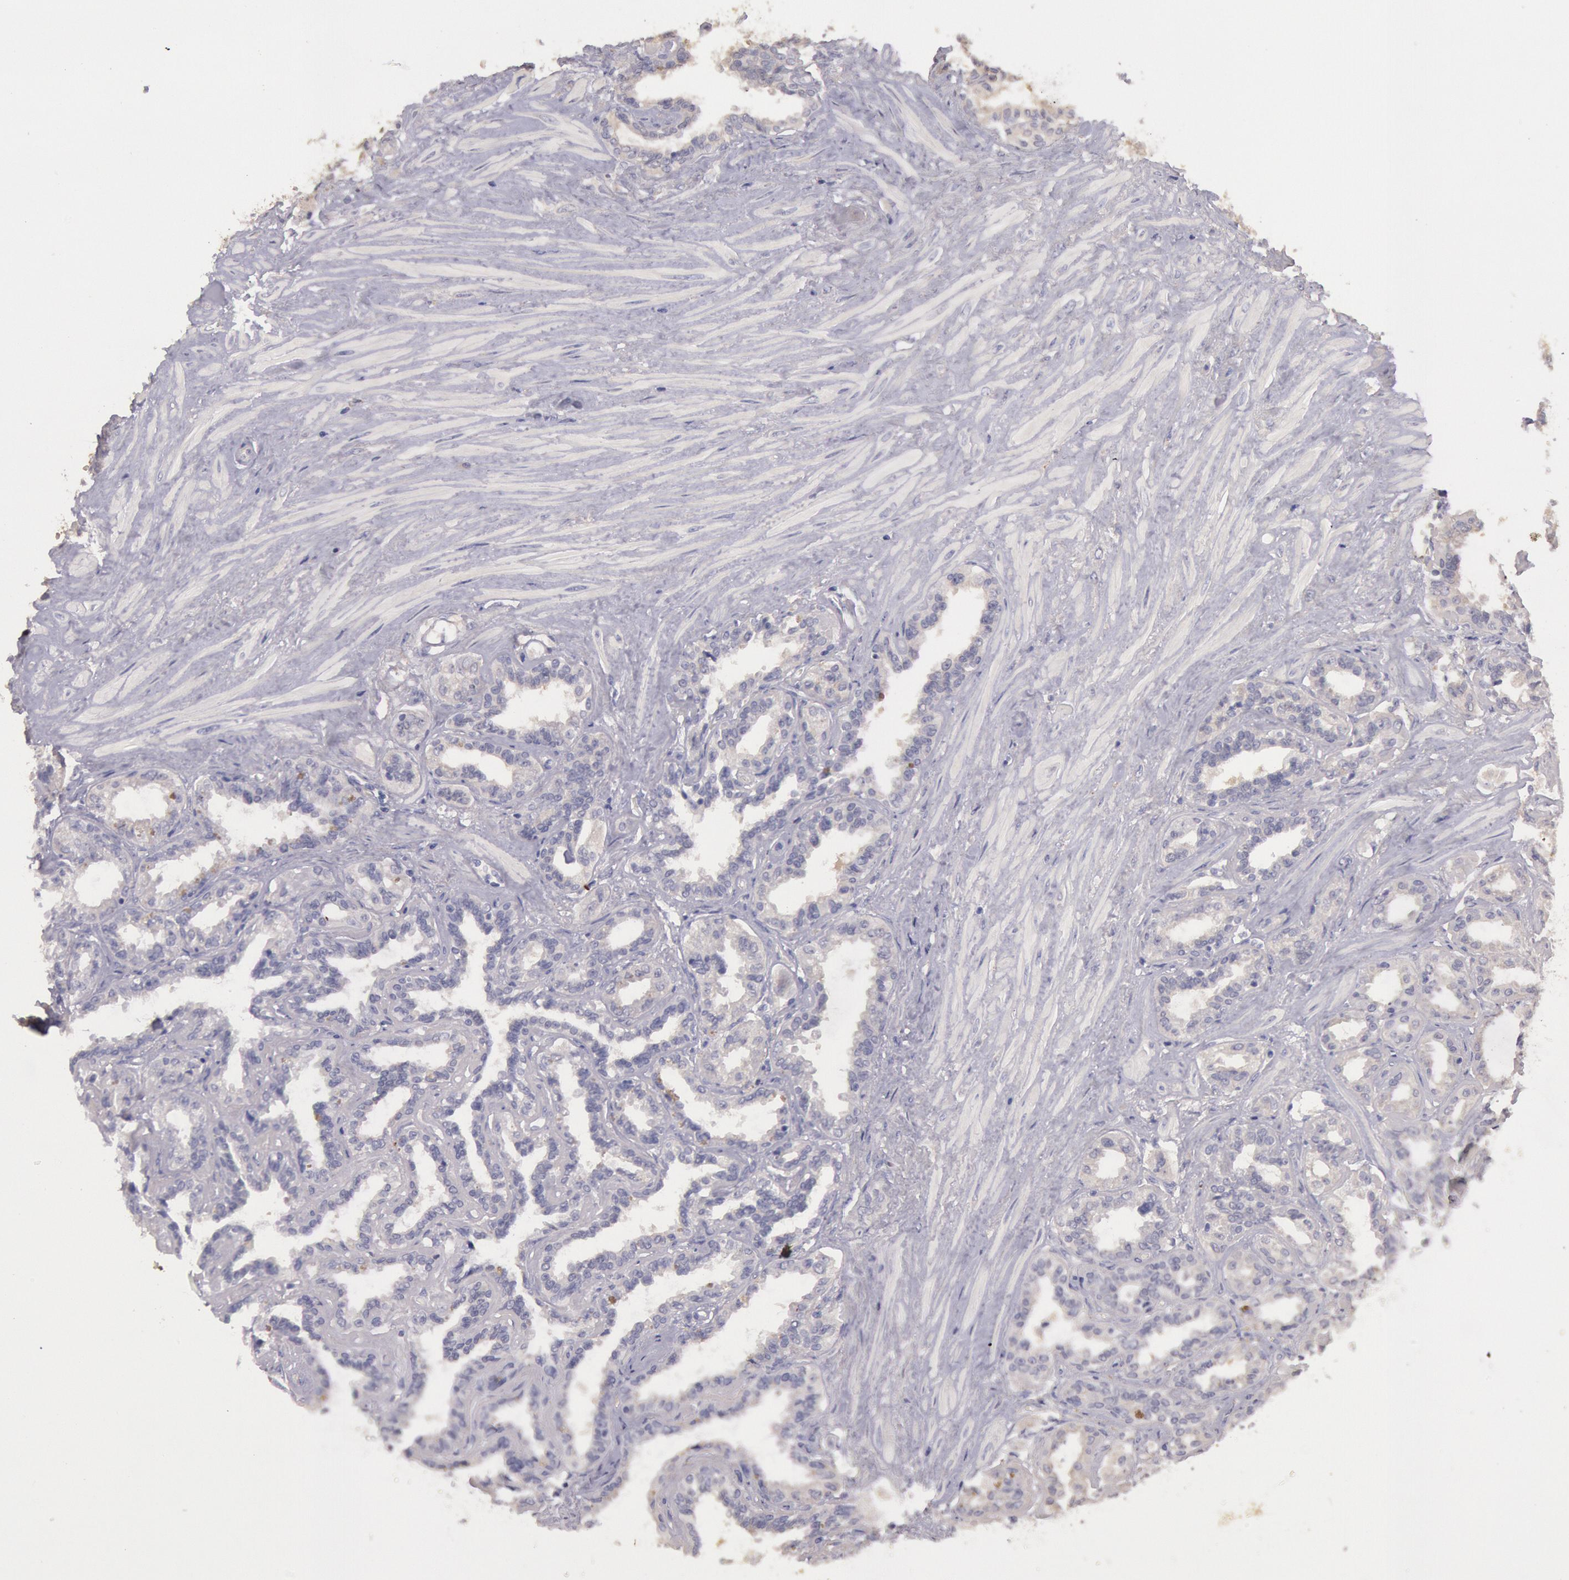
{"staining": {"intensity": "negative", "quantity": "none", "location": "none"}, "tissue": "seminal vesicle", "cell_type": "Glandular cells", "image_type": "normal", "snomed": [{"axis": "morphology", "description": "Normal tissue, NOS"}, {"axis": "morphology", "description": "Inflammation, NOS"}, {"axis": "topography", "description": "Urinary bladder"}, {"axis": "topography", "description": "Prostate"}, {"axis": "topography", "description": "Seminal veicle"}], "caption": "A high-resolution photomicrograph shows immunohistochemistry (IHC) staining of unremarkable seminal vesicle, which reveals no significant expression in glandular cells. (Stains: DAB IHC with hematoxylin counter stain, Microscopy: brightfield microscopy at high magnification).", "gene": "C1R", "patient": {"sex": "male", "age": 82}}